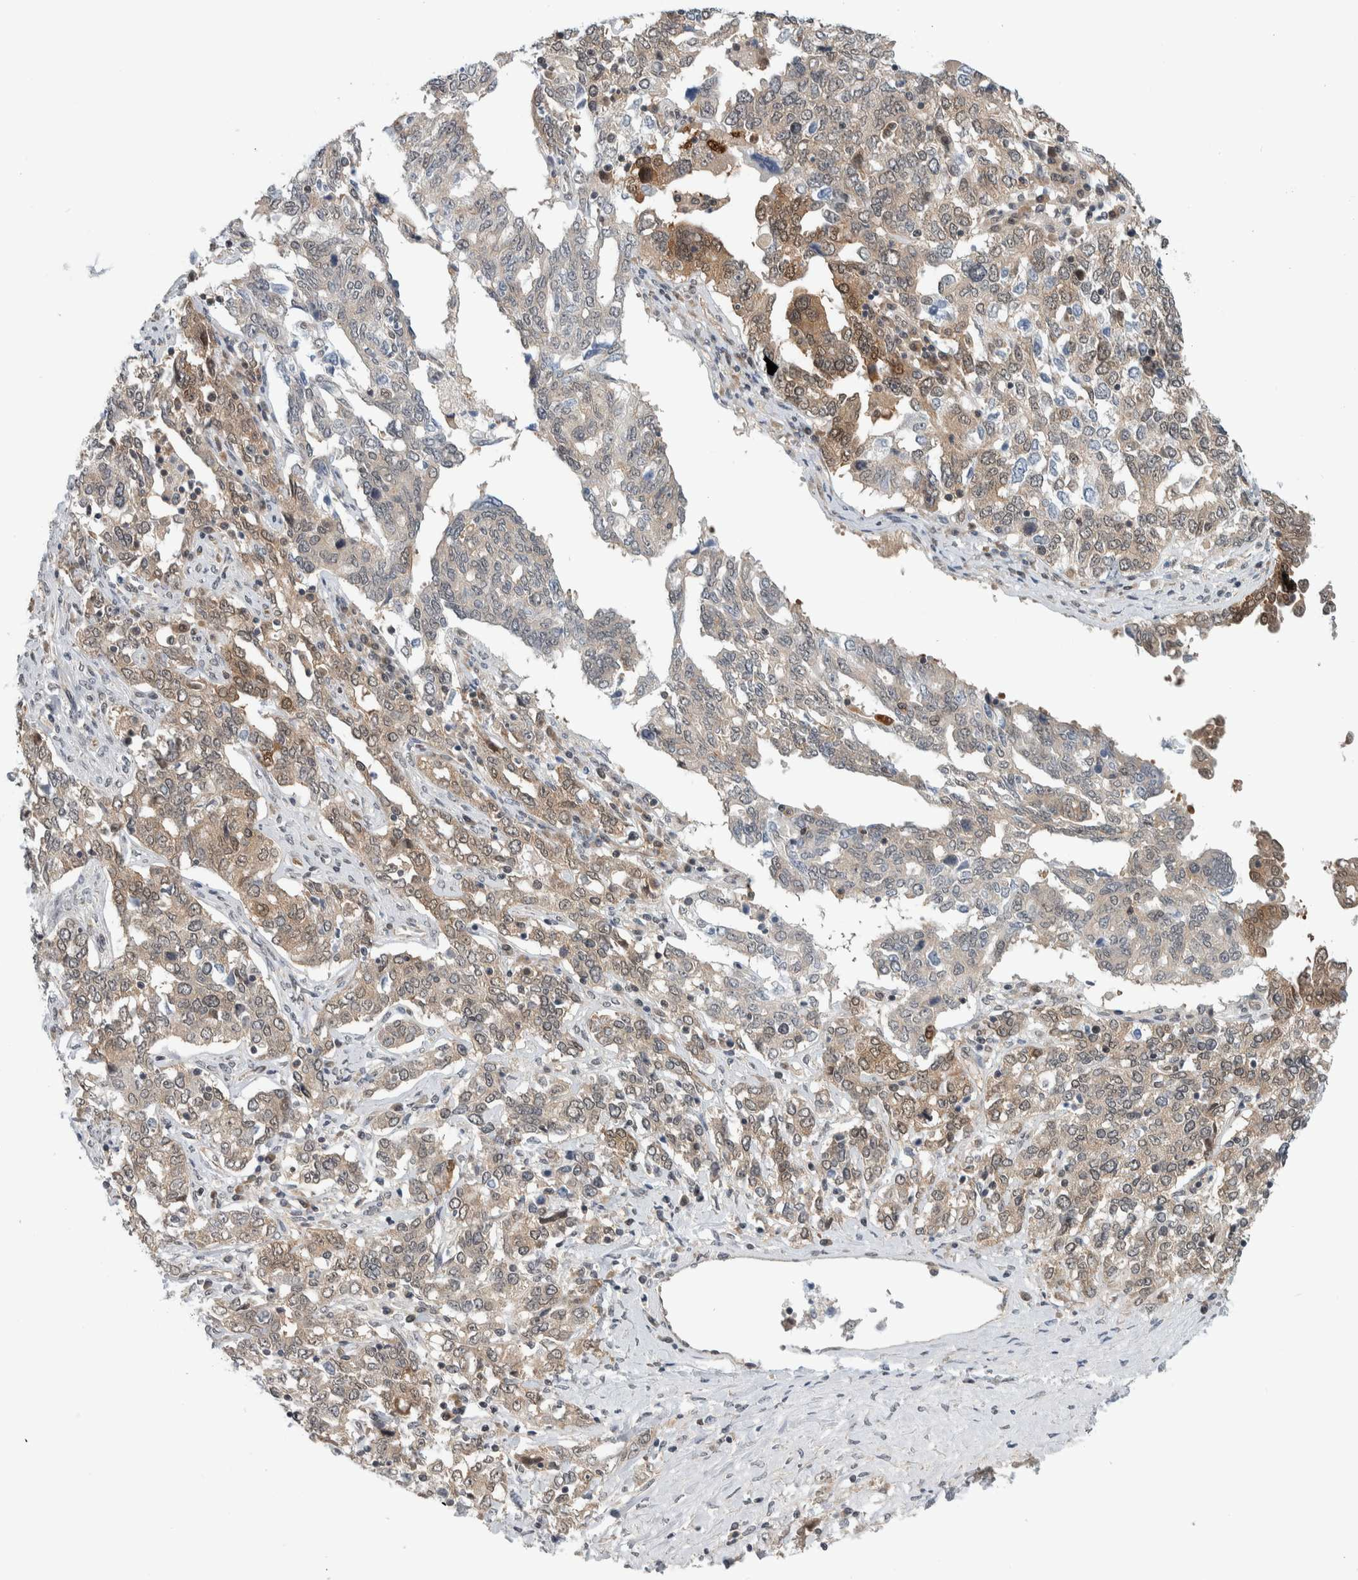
{"staining": {"intensity": "weak", "quantity": ">75%", "location": "cytoplasmic/membranous"}, "tissue": "ovarian cancer", "cell_type": "Tumor cells", "image_type": "cancer", "snomed": [{"axis": "morphology", "description": "Carcinoma, endometroid"}, {"axis": "topography", "description": "Ovary"}], "caption": "Tumor cells demonstrate low levels of weak cytoplasmic/membranous staining in approximately >75% of cells in human endometroid carcinoma (ovarian). The staining was performed using DAB, with brown indicating positive protein expression. Nuclei are stained blue with hematoxylin.", "gene": "CCDC43", "patient": {"sex": "female", "age": 62}}